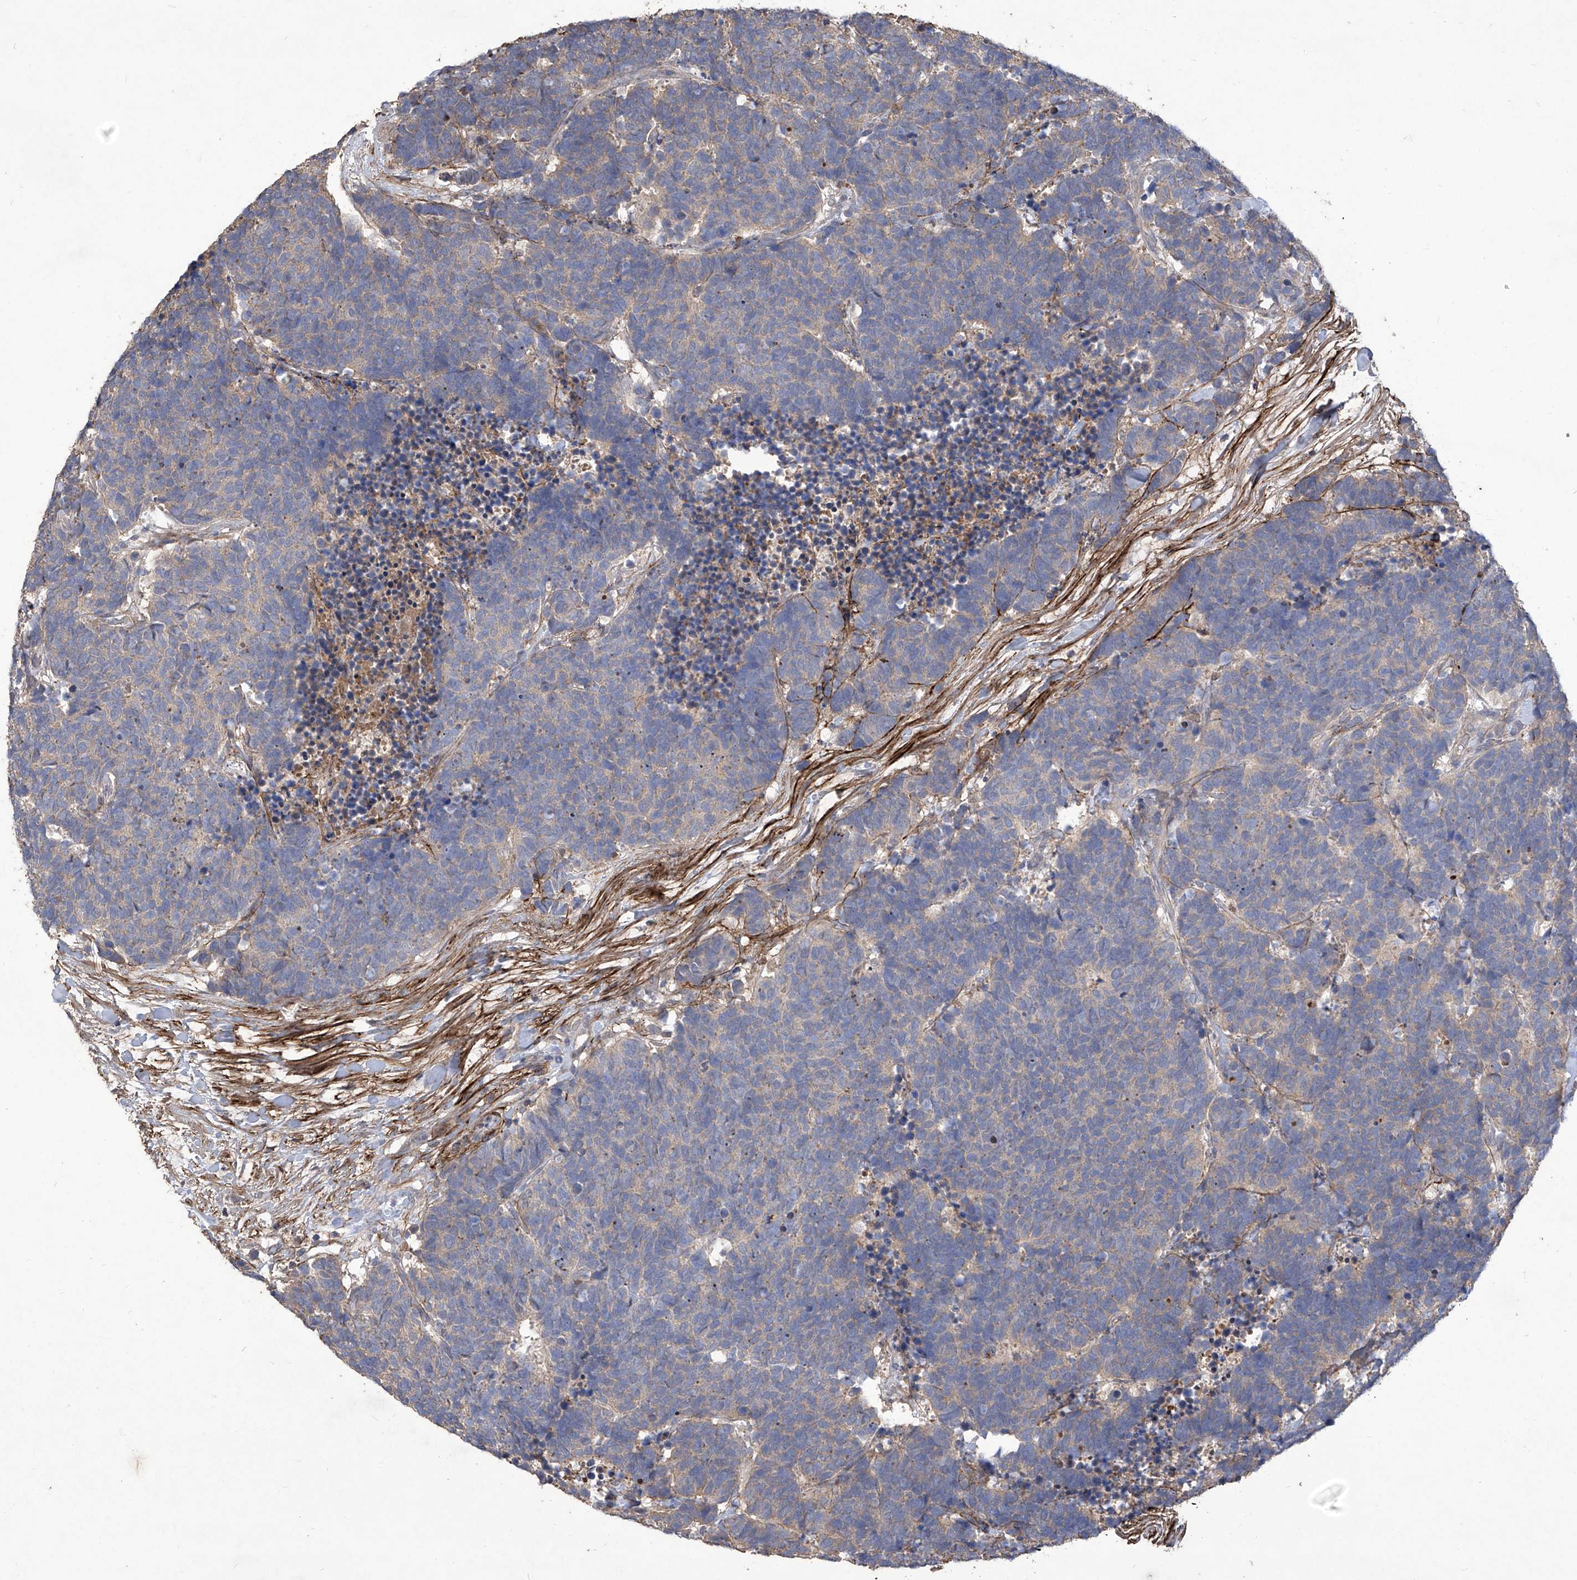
{"staining": {"intensity": "weak", "quantity": "<25%", "location": "cytoplasmic/membranous"}, "tissue": "carcinoid", "cell_type": "Tumor cells", "image_type": "cancer", "snomed": [{"axis": "morphology", "description": "Carcinoma, NOS"}, {"axis": "morphology", "description": "Carcinoid, malignant, NOS"}, {"axis": "topography", "description": "Urinary bladder"}], "caption": "Photomicrograph shows no protein staining in tumor cells of carcinoma tissue.", "gene": "TXNIP", "patient": {"sex": "male", "age": 57}}